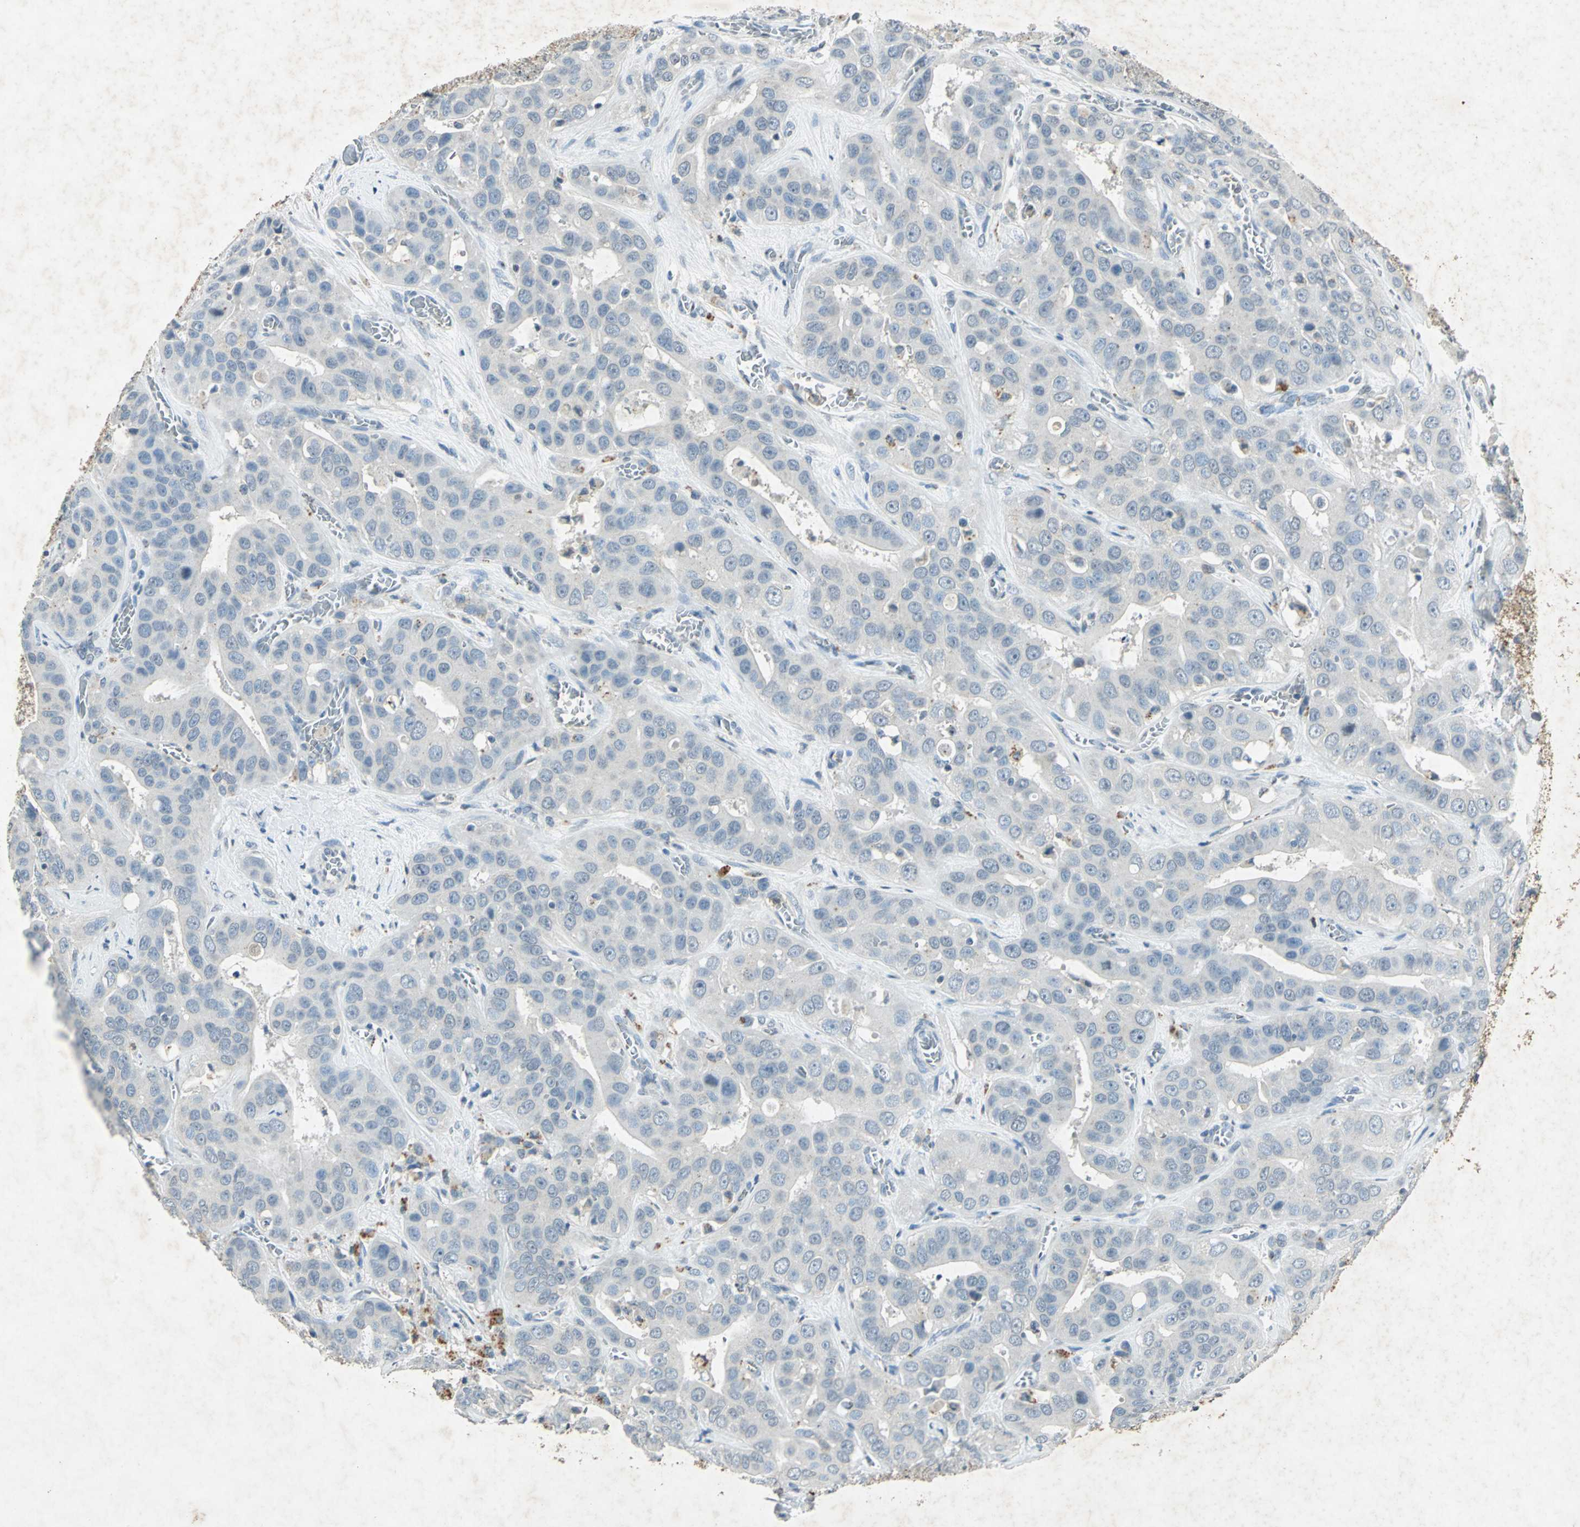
{"staining": {"intensity": "negative", "quantity": "none", "location": "none"}, "tissue": "liver cancer", "cell_type": "Tumor cells", "image_type": "cancer", "snomed": [{"axis": "morphology", "description": "Cholangiocarcinoma"}, {"axis": "topography", "description": "Liver"}], "caption": "A high-resolution histopathology image shows IHC staining of liver cancer (cholangiocarcinoma), which exhibits no significant expression in tumor cells.", "gene": "CAMK2B", "patient": {"sex": "female", "age": 52}}